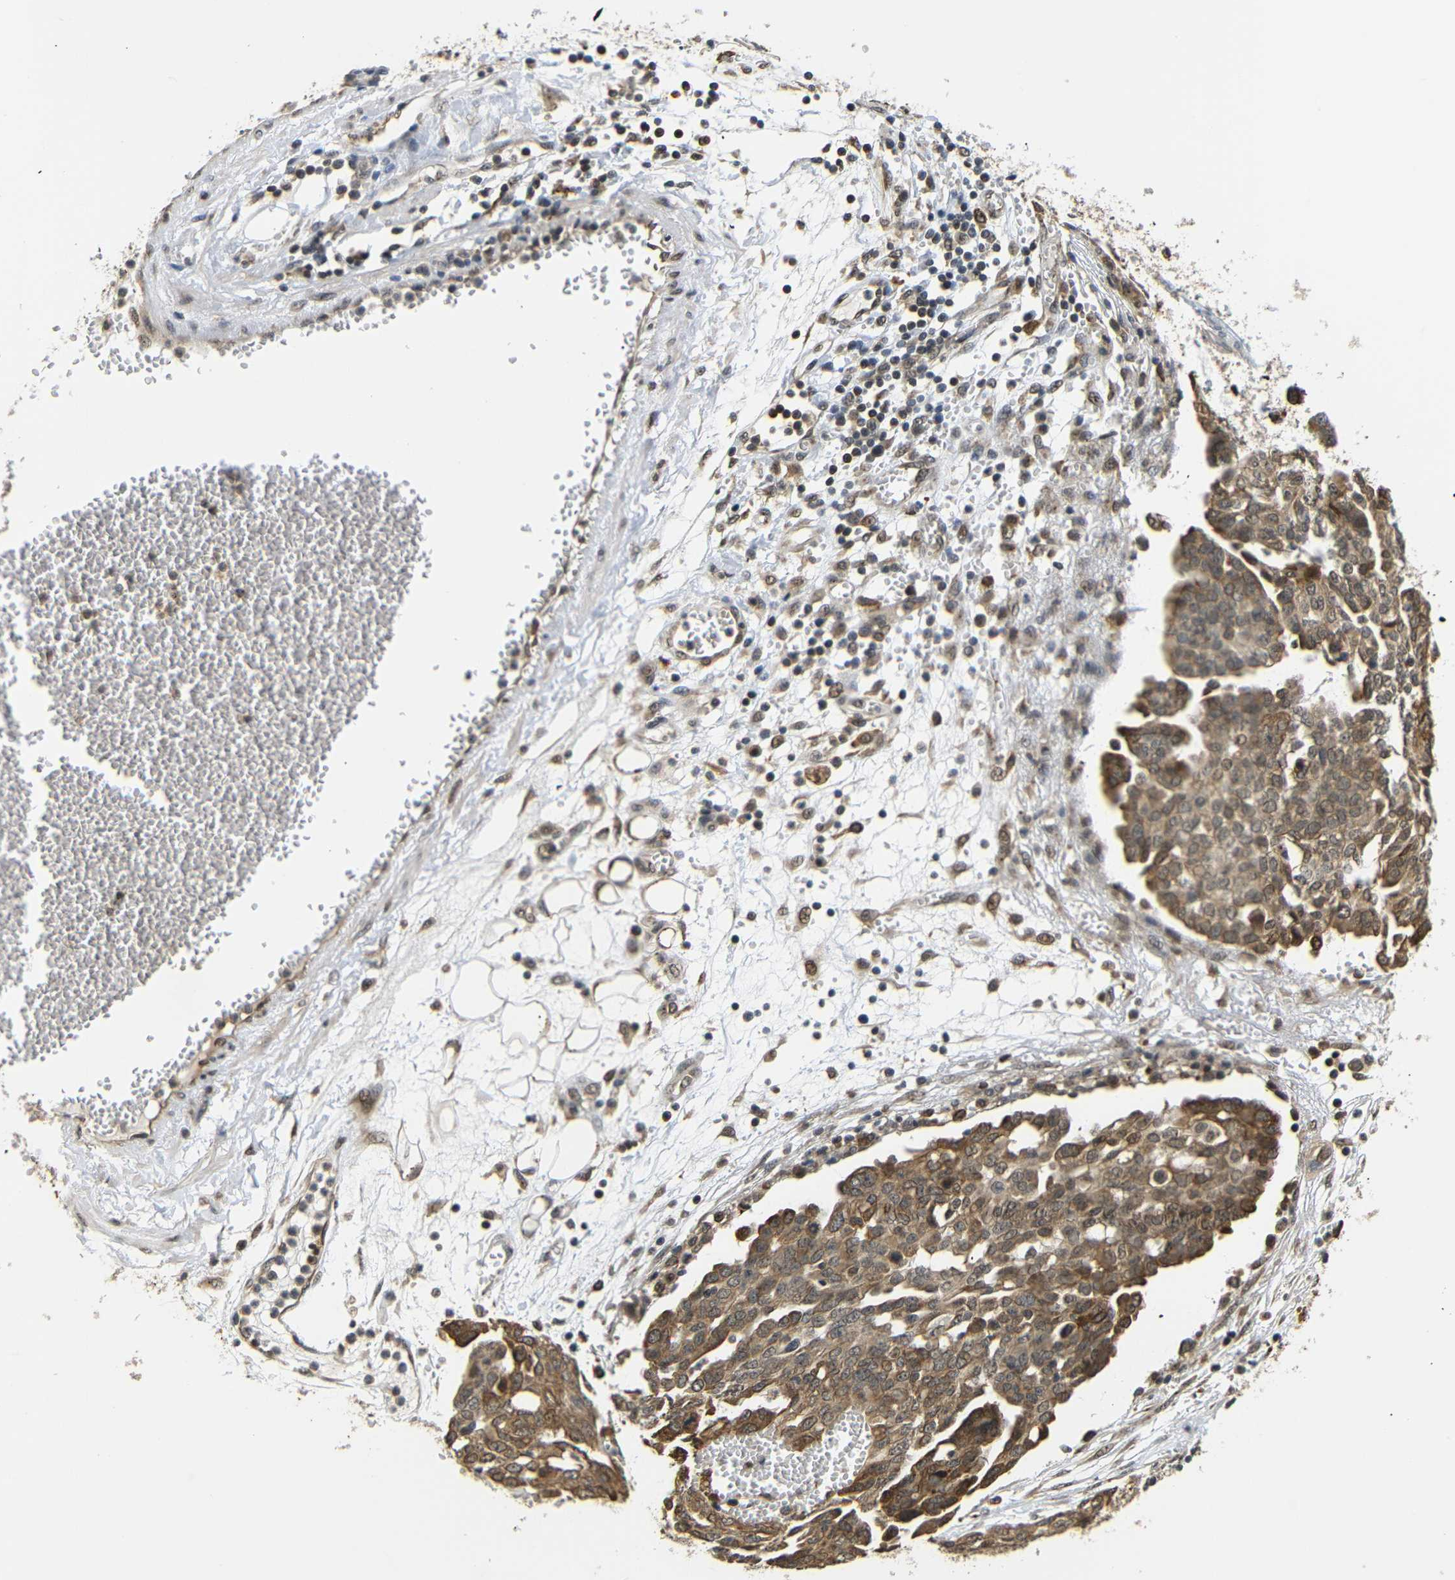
{"staining": {"intensity": "moderate", "quantity": ">75%", "location": "cytoplasmic/membranous,nuclear"}, "tissue": "ovarian cancer", "cell_type": "Tumor cells", "image_type": "cancer", "snomed": [{"axis": "morphology", "description": "Cystadenocarcinoma, serous, NOS"}, {"axis": "topography", "description": "Soft tissue"}, {"axis": "topography", "description": "Ovary"}], "caption": "Ovarian cancer (serous cystadenocarcinoma) stained with a brown dye exhibits moderate cytoplasmic/membranous and nuclear positive staining in approximately >75% of tumor cells.", "gene": "GJA5", "patient": {"sex": "female", "age": 57}}